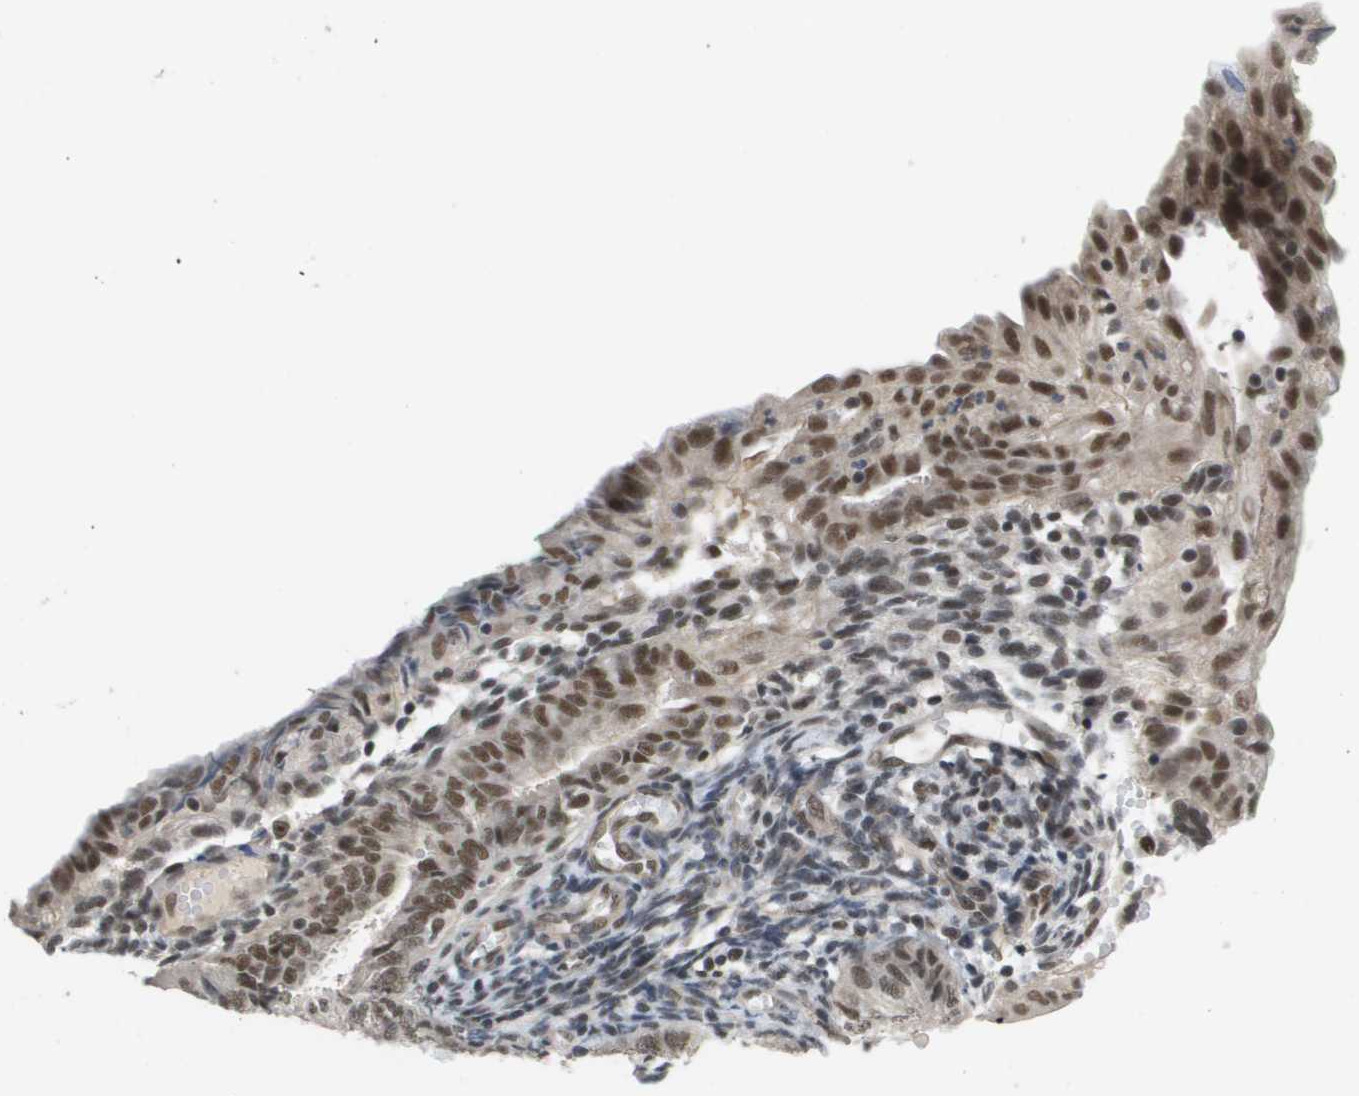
{"staining": {"intensity": "moderate", "quantity": ">75%", "location": "nuclear"}, "tissue": "endometrial cancer", "cell_type": "Tumor cells", "image_type": "cancer", "snomed": [{"axis": "morphology", "description": "Adenocarcinoma, NOS"}, {"axis": "topography", "description": "Endometrium"}], "caption": "Protein staining reveals moderate nuclear expression in about >75% of tumor cells in endometrial cancer. (Brightfield microscopy of DAB IHC at high magnification).", "gene": "ISY1", "patient": {"sex": "female", "age": 58}}